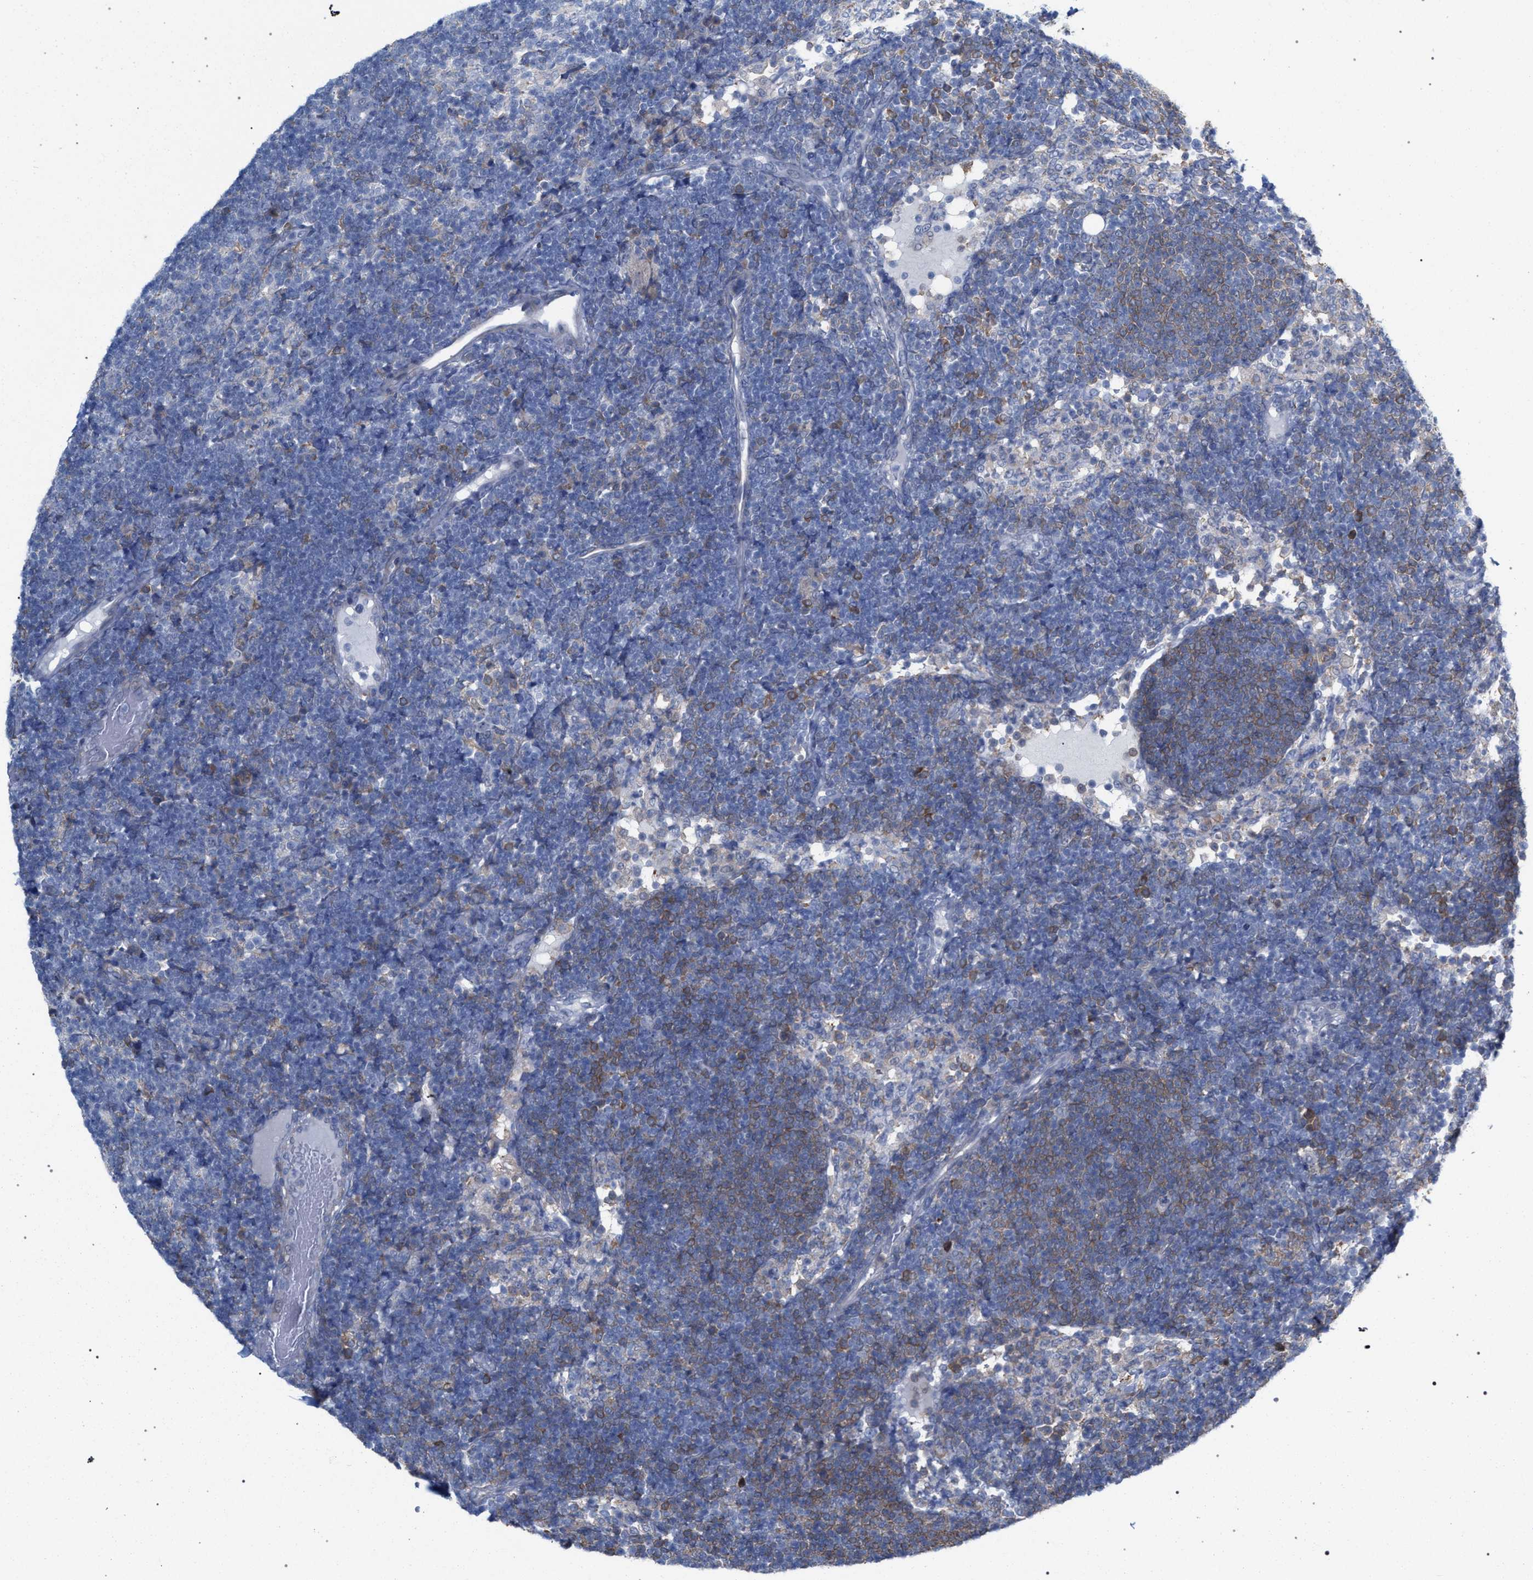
{"staining": {"intensity": "moderate", "quantity": "25%-75%", "location": "cytoplasmic/membranous"}, "tissue": "lymph node", "cell_type": "Germinal center cells", "image_type": "normal", "snomed": [{"axis": "morphology", "description": "Normal tissue, NOS"}, {"axis": "morphology", "description": "Carcinoid, malignant, NOS"}, {"axis": "topography", "description": "Lymph node"}], "caption": "Lymph node stained with DAB (3,3'-diaminobenzidine) immunohistochemistry exhibits medium levels of moderate cytoplasmic/membranous positivity in approximately 25%-75% of germinal center cells. (DAB (3,3'-diaminobenzidine) = brown stain, brightfield microscopy at high magnification).", "gene": "FHOD3", "patient": {"sex": "male", "age": 47}}